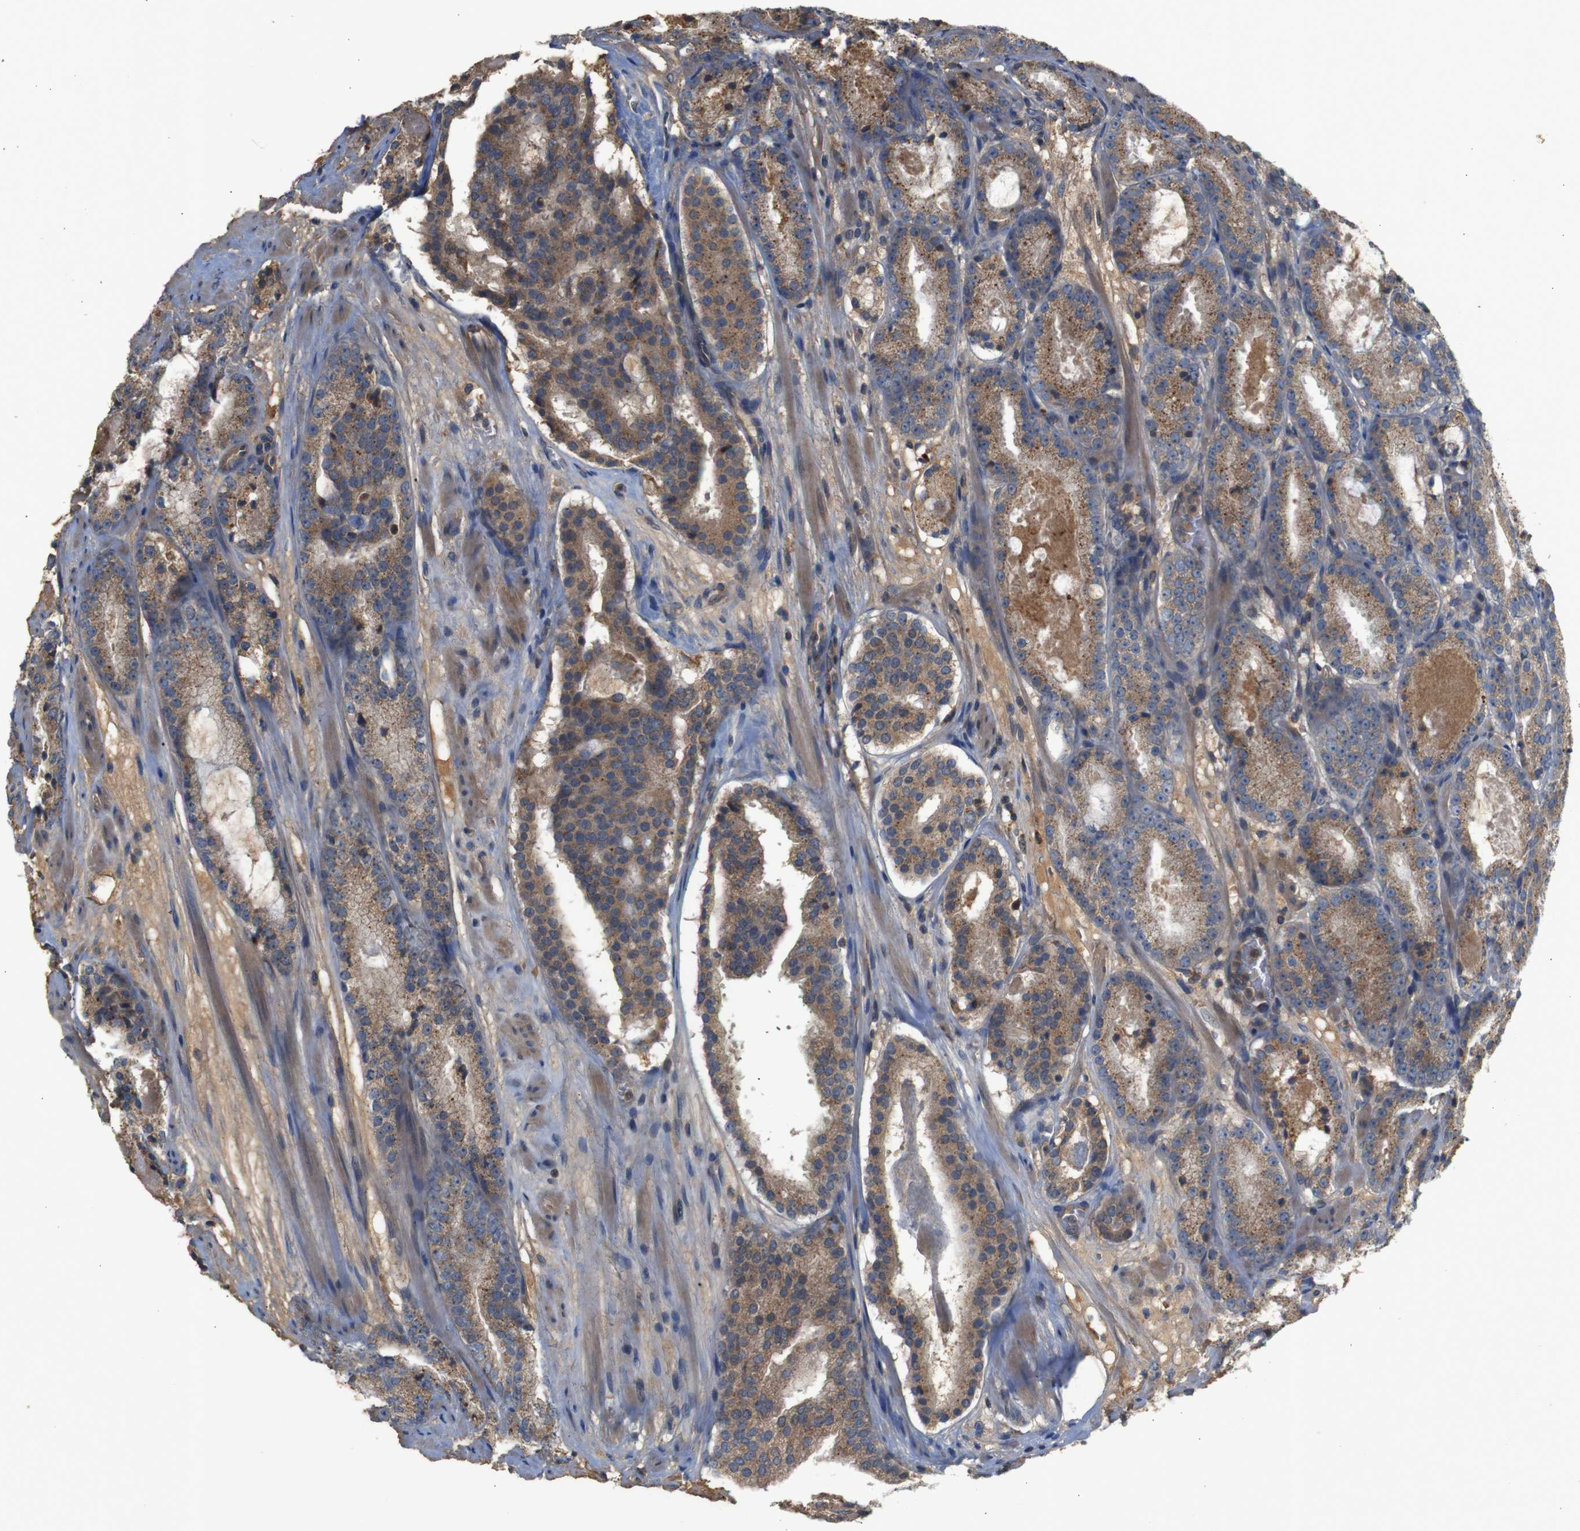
{"staining": {"intensity": "moderate", "quantity": ">75%", "location": "cytoplasmic/membranous"}, "tissue": "prostate cancer", "cell_type": "Tumor cells", "image_type": "cancer", "snomed": [{"axis": "morphology", "description": "Adenocarcinoma, Low grade"}, {"axis": "topography", "description": "Prostate"}], "caption": "Protein staining shows moderate cytoplasmic/membranous staining in approximately >75% of tumor cells in prostate cancer. (brown staining indicates protein expression, while blue staining denotes nuclei).", "gene": "PTPN1", "patient": {"sex": "male", "age": 69}}